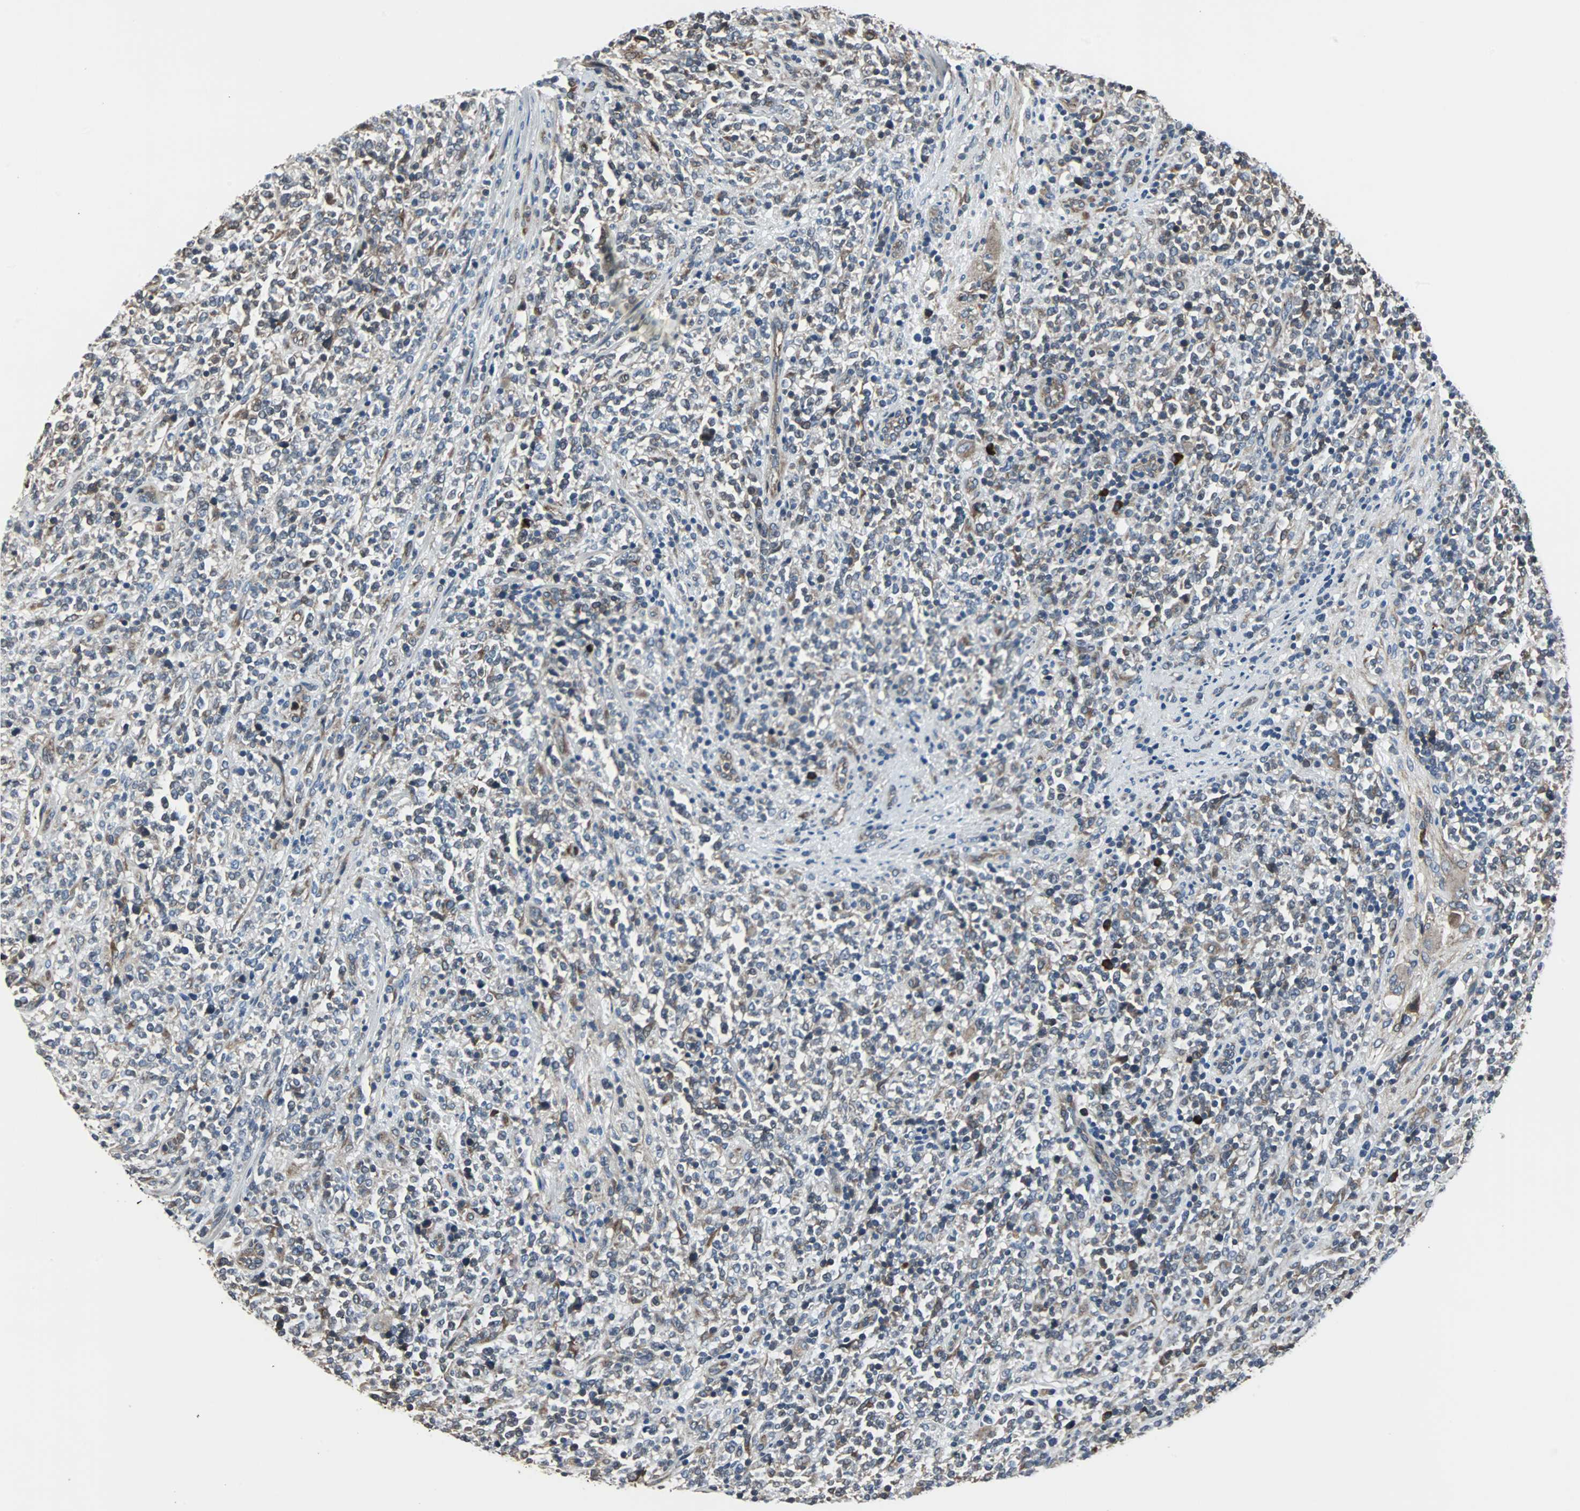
{"staining": {"intensity": "weak", "quantity": "<25%", "location": "cytoplasmic/membranous"}, "tissue": "lymphoma", "cell_type": "Tumor cells", "image_type": "cancer", "snomed": [{"axis": "morphology", "description": "Malignant lymphoma, non-Hodgkin's type, High grade"}, {"axis": "topography", "description": "Soft tissue"}], "caption": "This histopathology image is of lymphoma stained with IHC to label a protein in brown with the nuclei are counter-stained blue. There is no expression in tumor cells. (Immunohistochemistry, brightfield microscopy, high magnification).", "gene": "CHP1", "patient": {"sex": "male", "age": 18}}